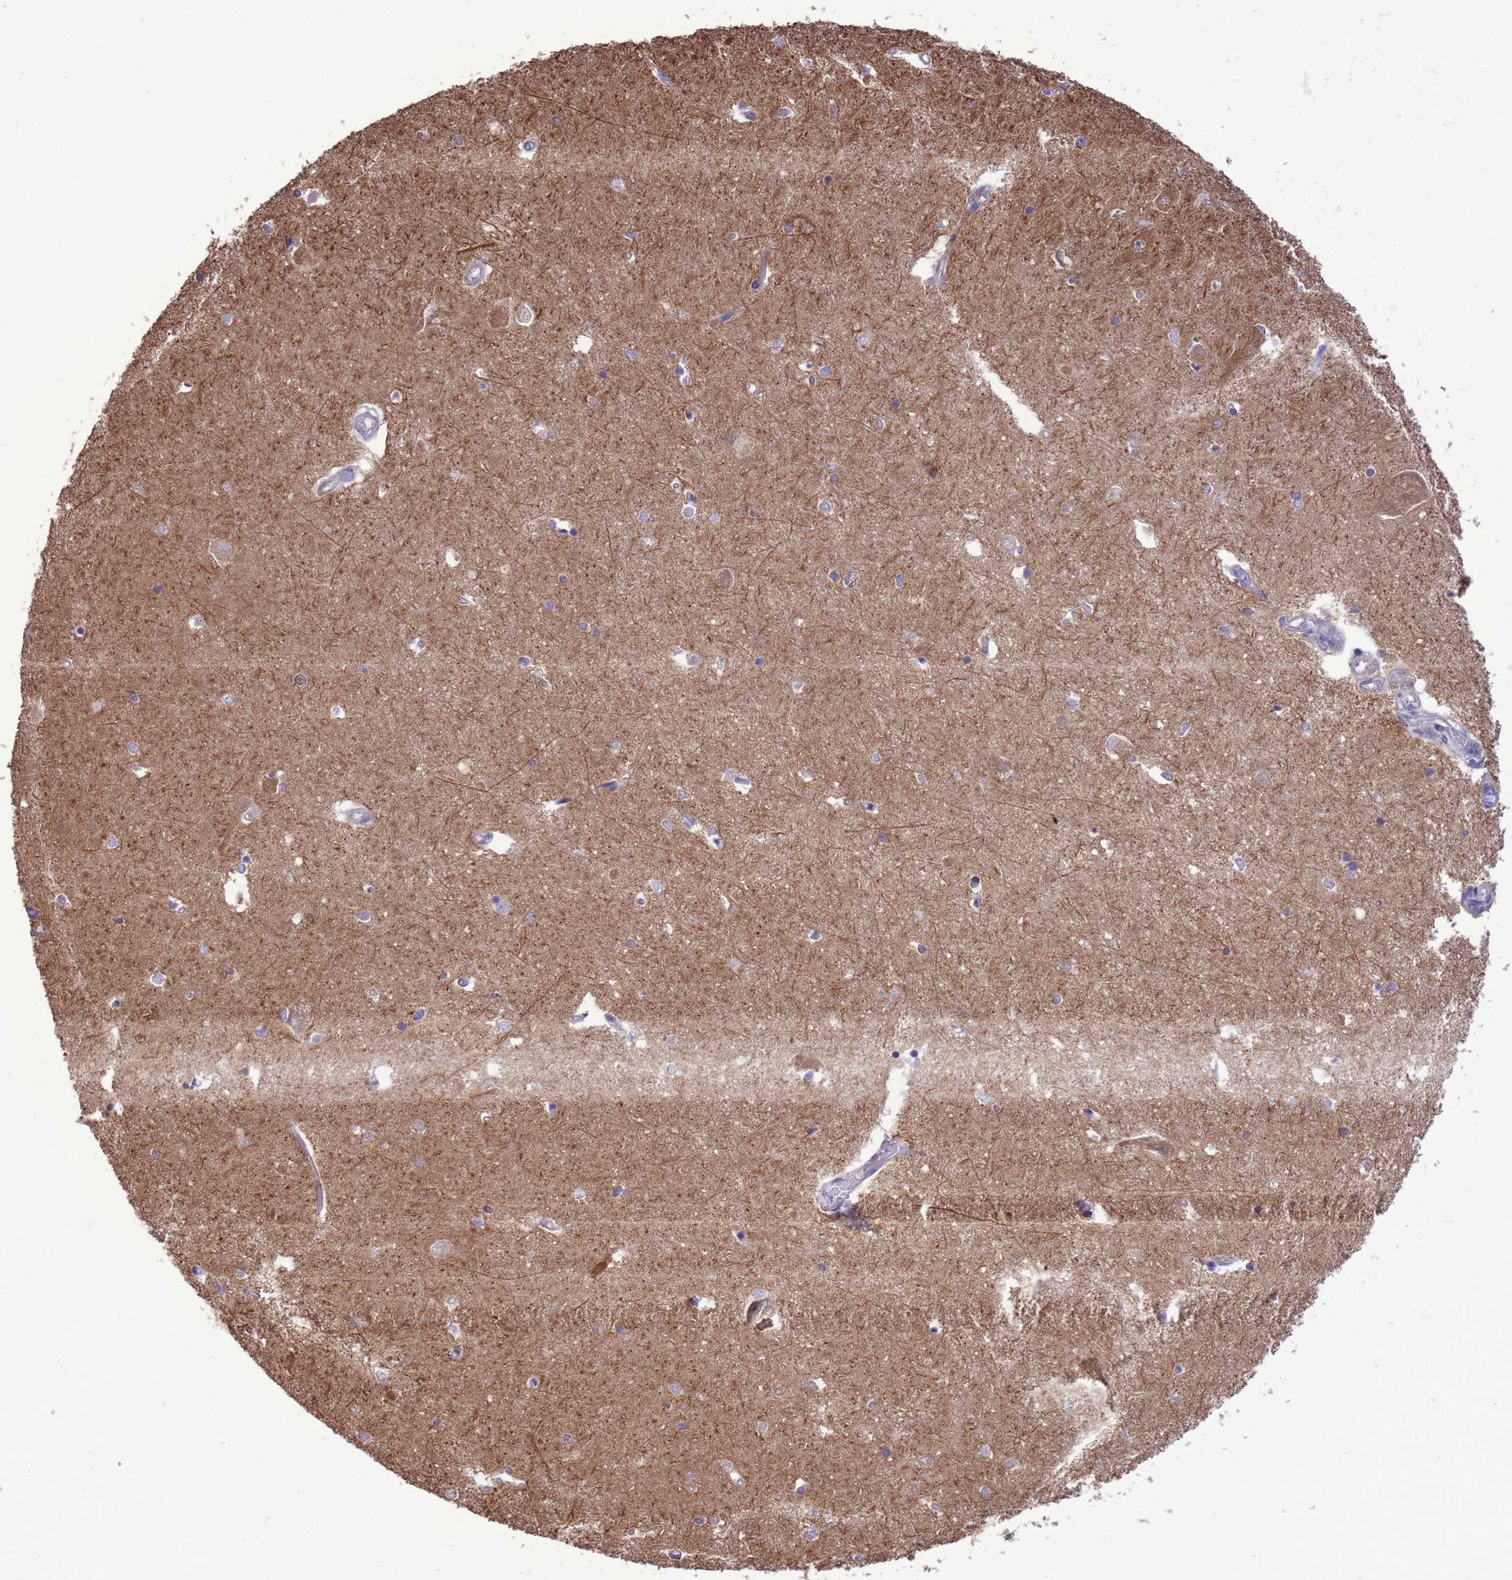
{"staining": {"intensity": "negative", "quantity": "none", "location": "none"}, "tissue": "hippocampus", "cell_type": "Glial cells", "image_type": "normal", "snomed": [{"axis": "morphology", "description": "Normal tissue, NOS"}, {"axis": "topography", "description": "Hippocampus"}], "caption": "IHC photomicrograph of unremarkable human hippocampus stained for a protein (brown), which shows no staining in glial cells.", "gene": "GJA10", "patient": {"sex": "male", "age": 45}}